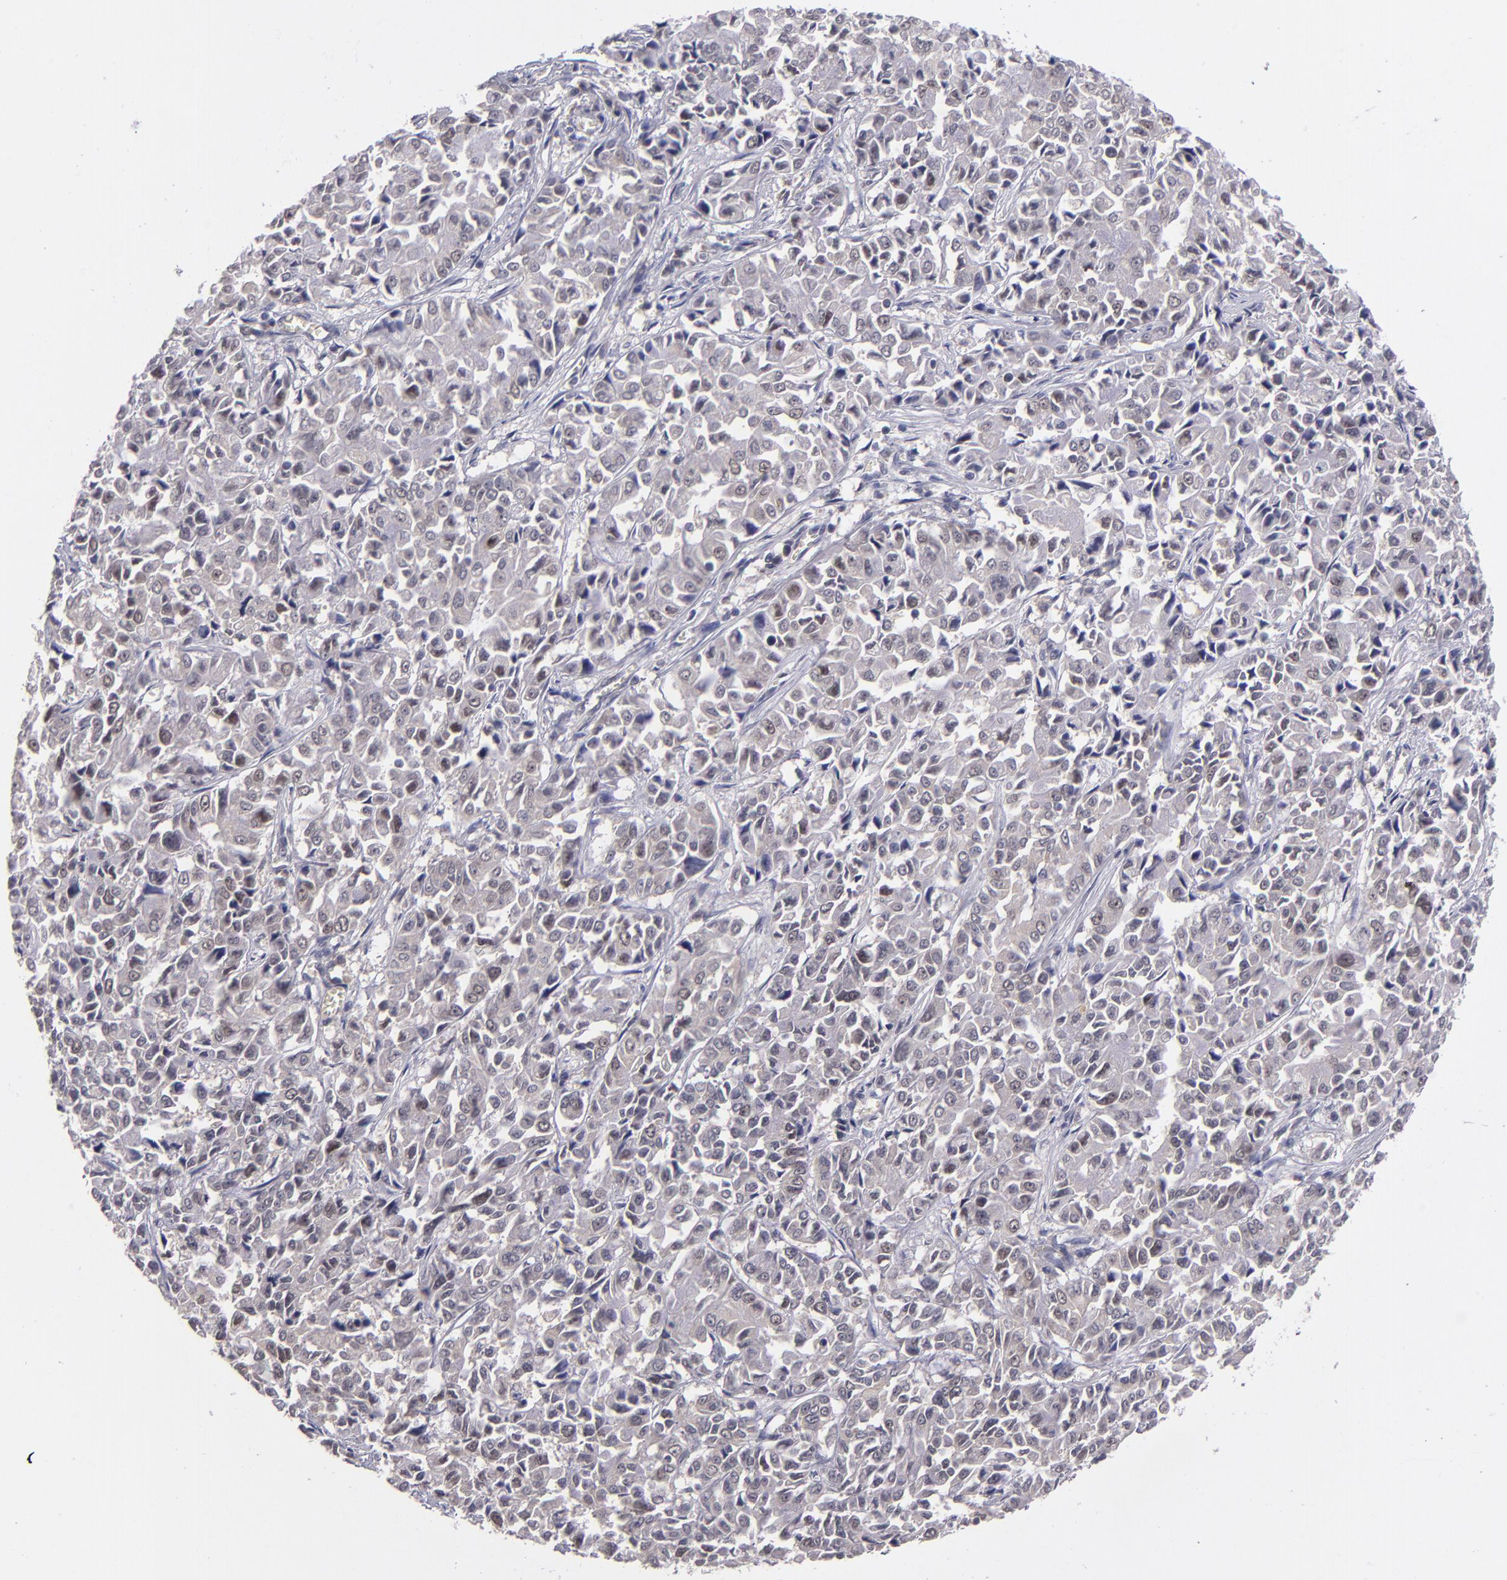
{"staining": {"intensity": "weak", "quantity": "<25%", "location": "nuclear"}, "tissue": "pancreatic cancer", "cell_type": "Tumor cells", "image_type": "cancer", "snomed": [{"axis": "morphology", "description": "Adenocarcinoma, NOS"}, {"axis": "topography", "description": "Pancreas"}], "caption": "Image shows no significant protein expression in tumor cells of pancreatic cancer.", "gene": "CDC7", "patient": {"sex": "female", "age": 52}}